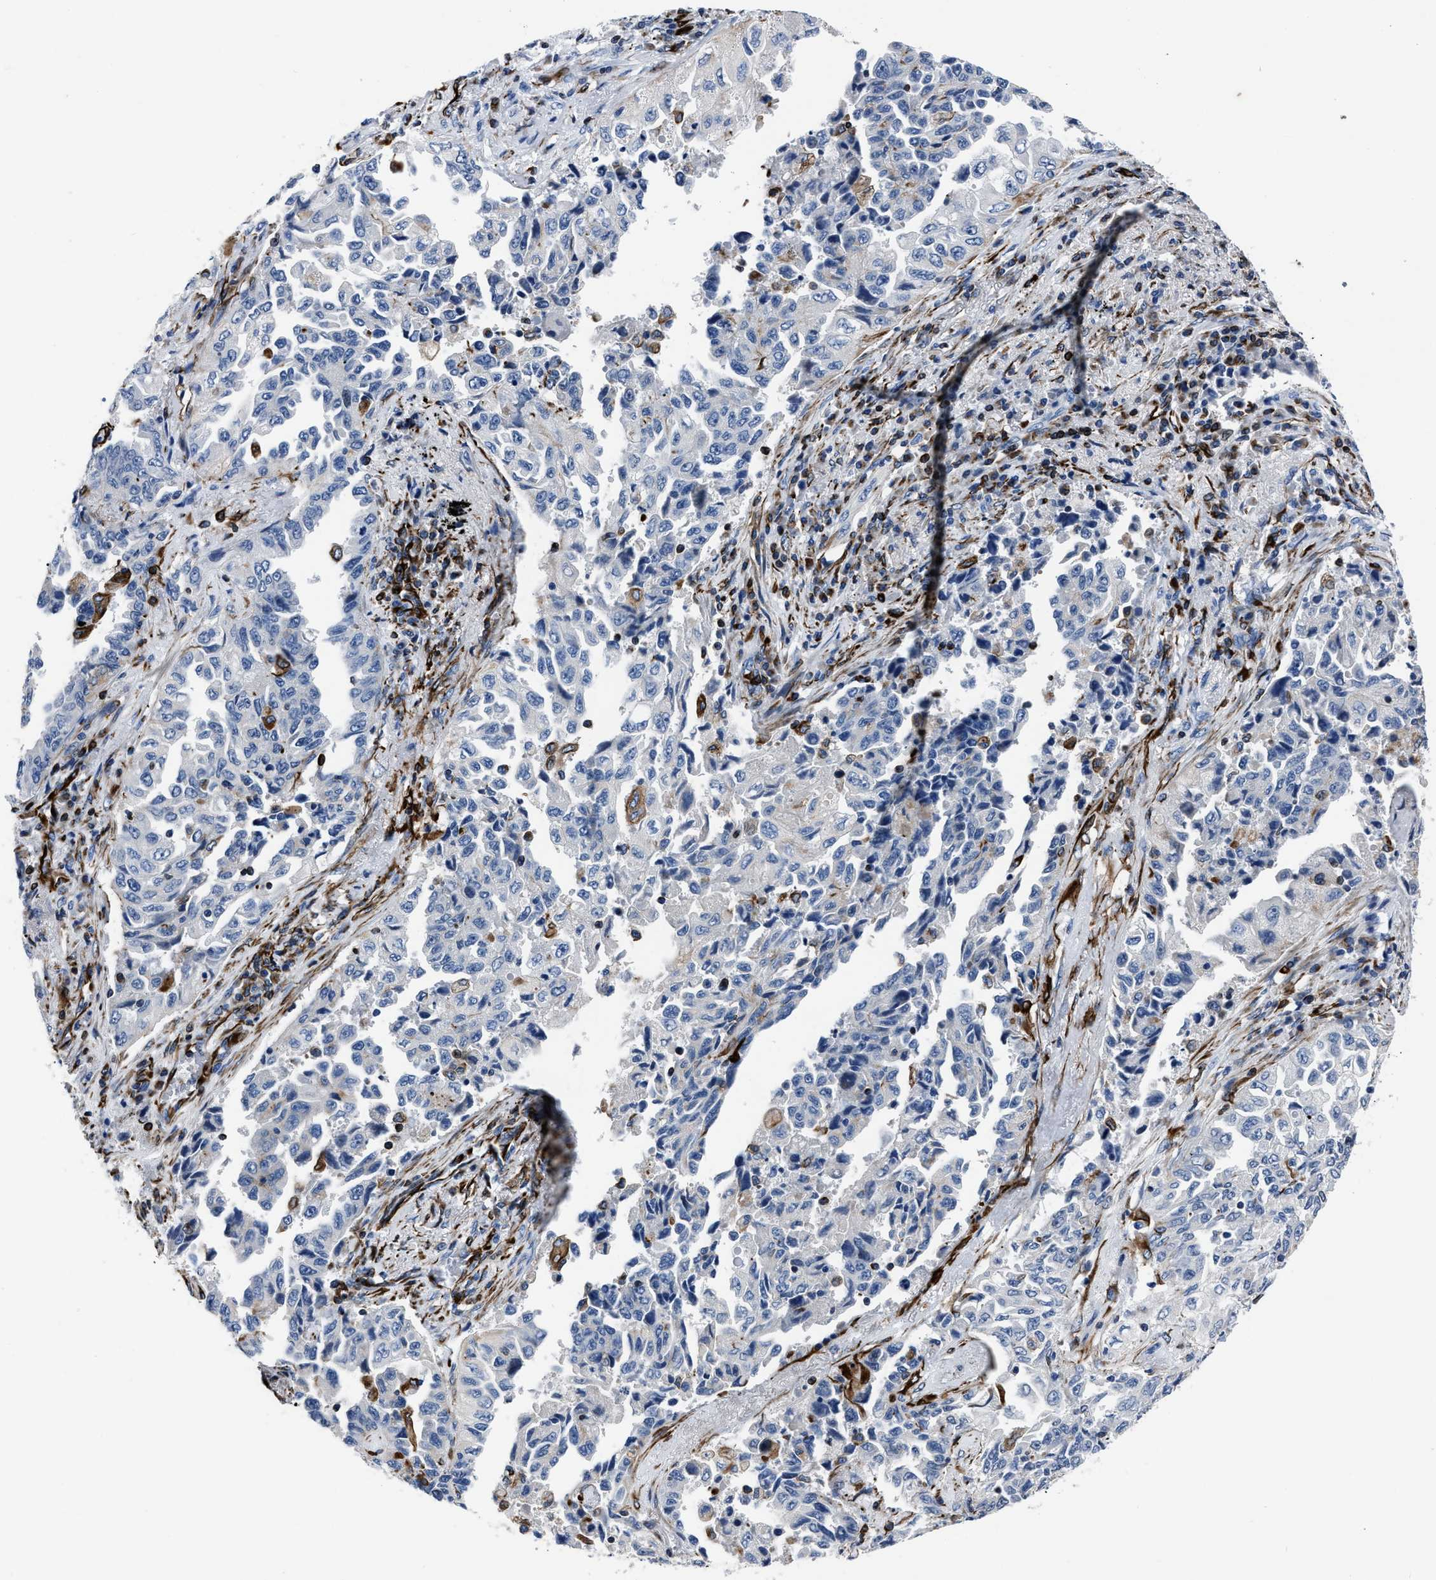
{"staining": {"intensity": "negative", "quantity": "none", "location": "none"}, "tissue": "lung cancer", "cell_type": "Tumor cells", "image_type": "cancer", "snomed": [{"axis": "morphology", "description": "Adenocarcinoma, NOS"}, {"axis": "topography", "description": "Lung"}], "caption": "High magnification brightfield microscopy of adenocarcinoma (lung) stained with DAB (3,3'-diaminobenzidine) (brown) and counterstained with hematoxylin (blue): tumor cells show no significant staining.", "gene": "OR10G3", "patient": {"sex": "female", "age": 51}}